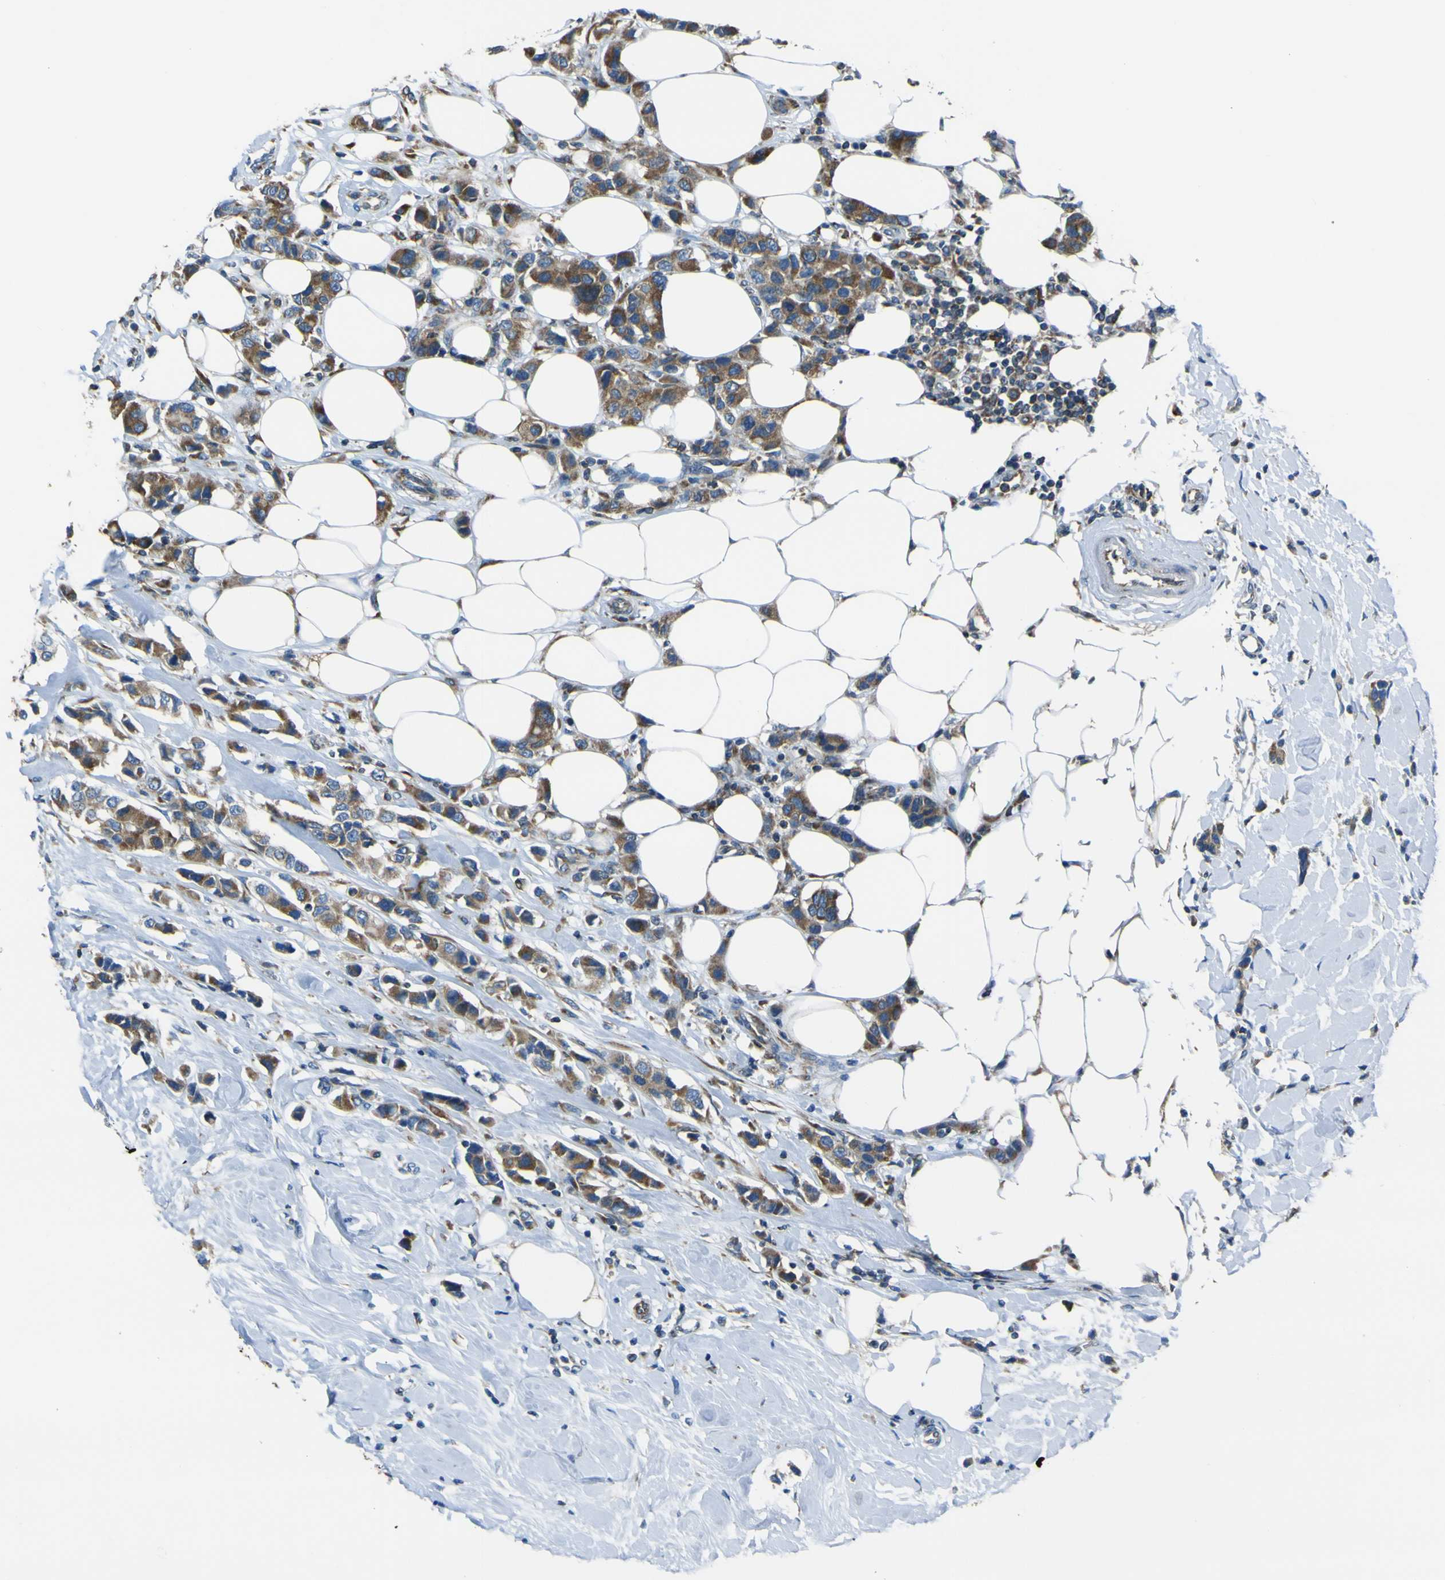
{"staining": {"intensity": "moderate", "quantity": ">75%", "location": "cytoplasmic/membranous"}, "tissue": "breast cancer", "cell_type": "Tumor cells", "image_type": "cancer", "snomed": [{"axis": "morphology", "description": "Normal tissue, NOS"}, {"axis": "morphology", "description": "Duct carcinoma"}, {"axis": "topography", "description": "Breast"}], "caption": "Moderate cytoplasmic/membranous protein staining is present in approximately >75% of tumor cells in breast cancer.", "gene": "STIM1", "patient": {"sex": "female", "age": 50}}